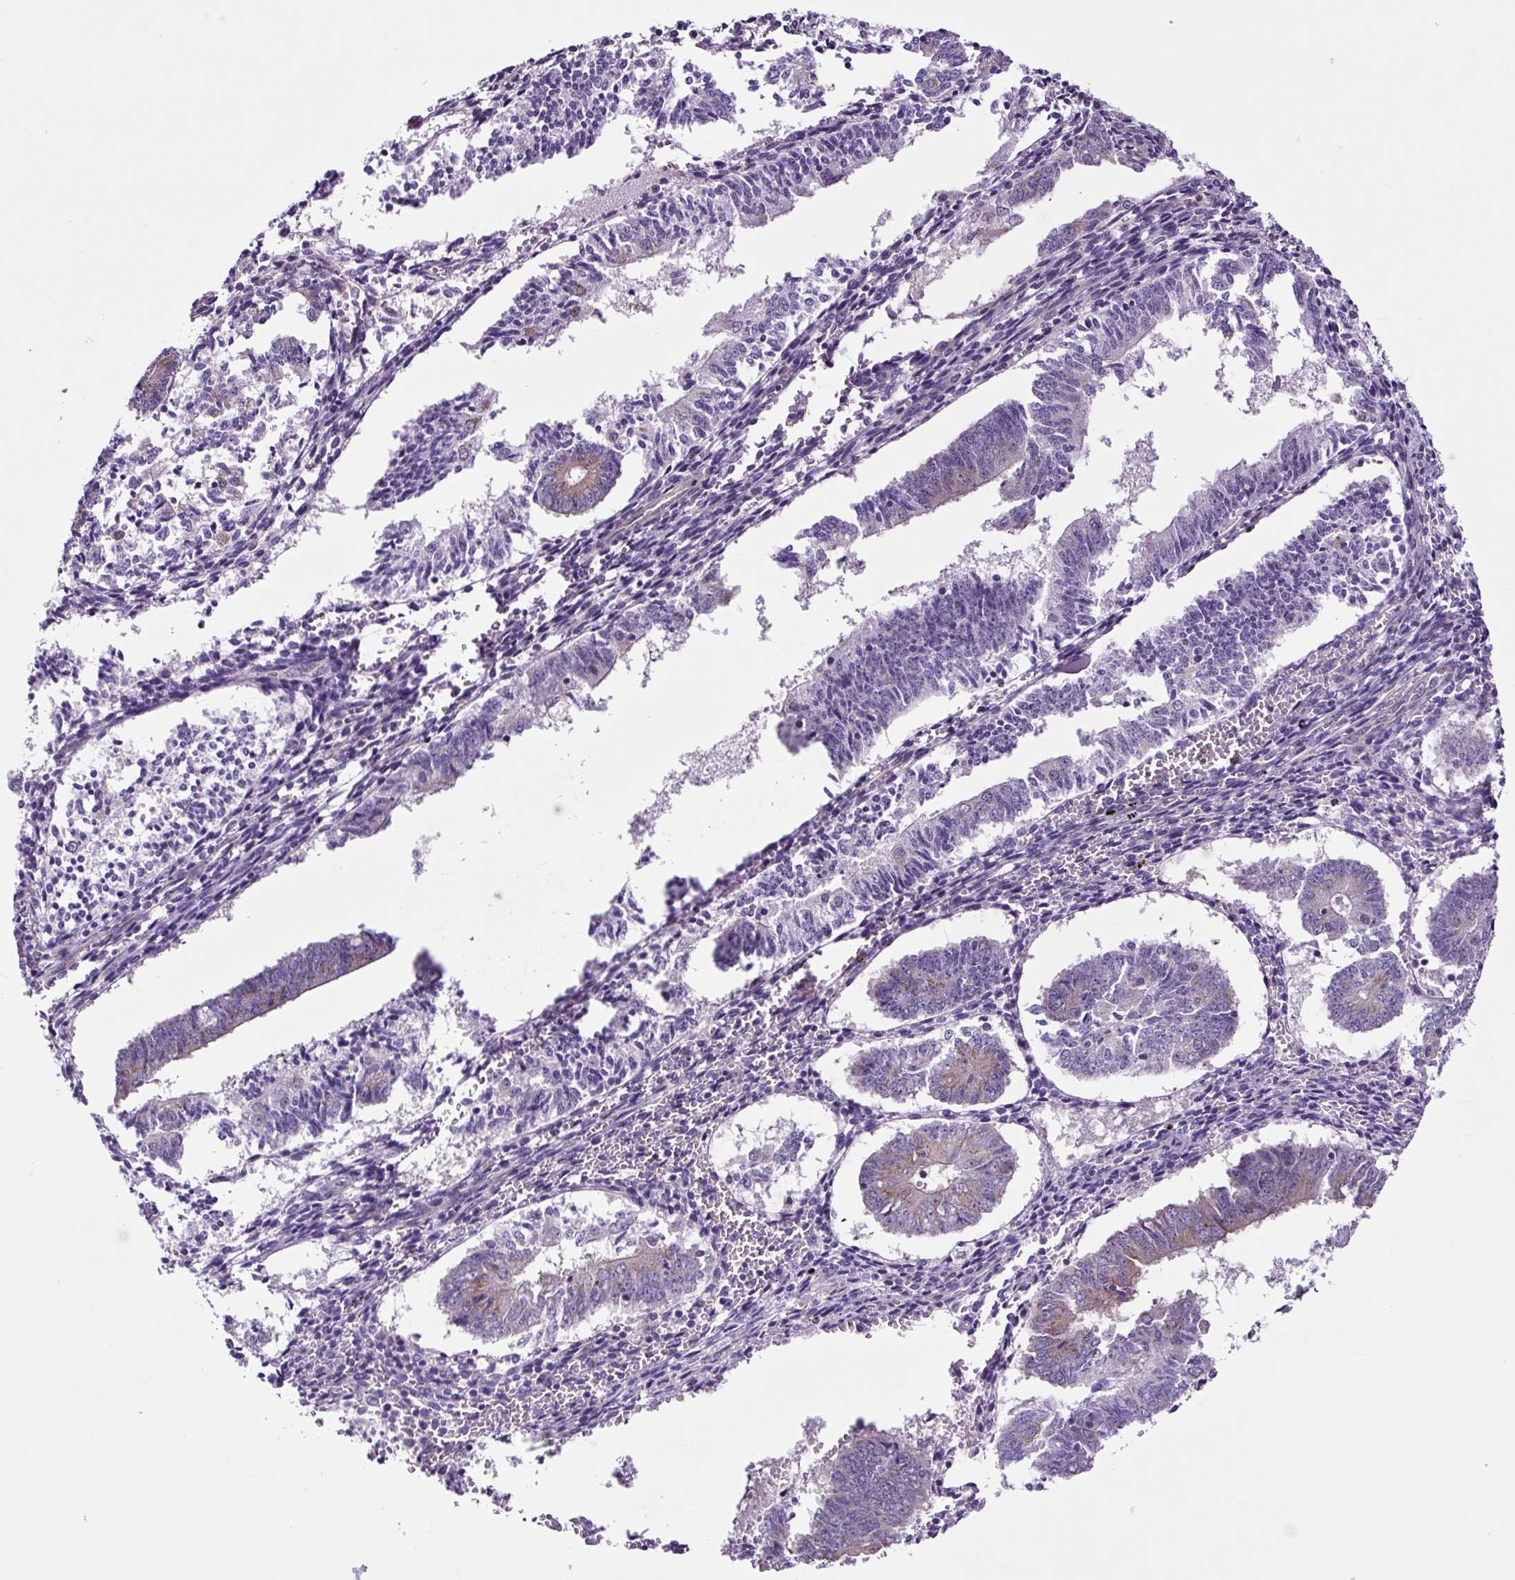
{"staining": {"intensity": "weak", "quantity": "25%-75%", "location": "cytoplasmic/membranous"}, "tissue": "endometrial cancer", "cell_type": "Tumor cells", "image_type": "cancer", "snomed": [{"axis": "morphology", "description": "Adenocarcinoma, NOS"}, {"axis": "topography", "description": "Endometrium"}], "caption": "This is a photomicrograph of immunohistochemistry staining of endometrial adenocarcinoma, which shows weak expression in the cytoplasmic/membranous of tumor cells.", "gene": "GORASP1", "patient": {"sex": "female", "age": 50}}